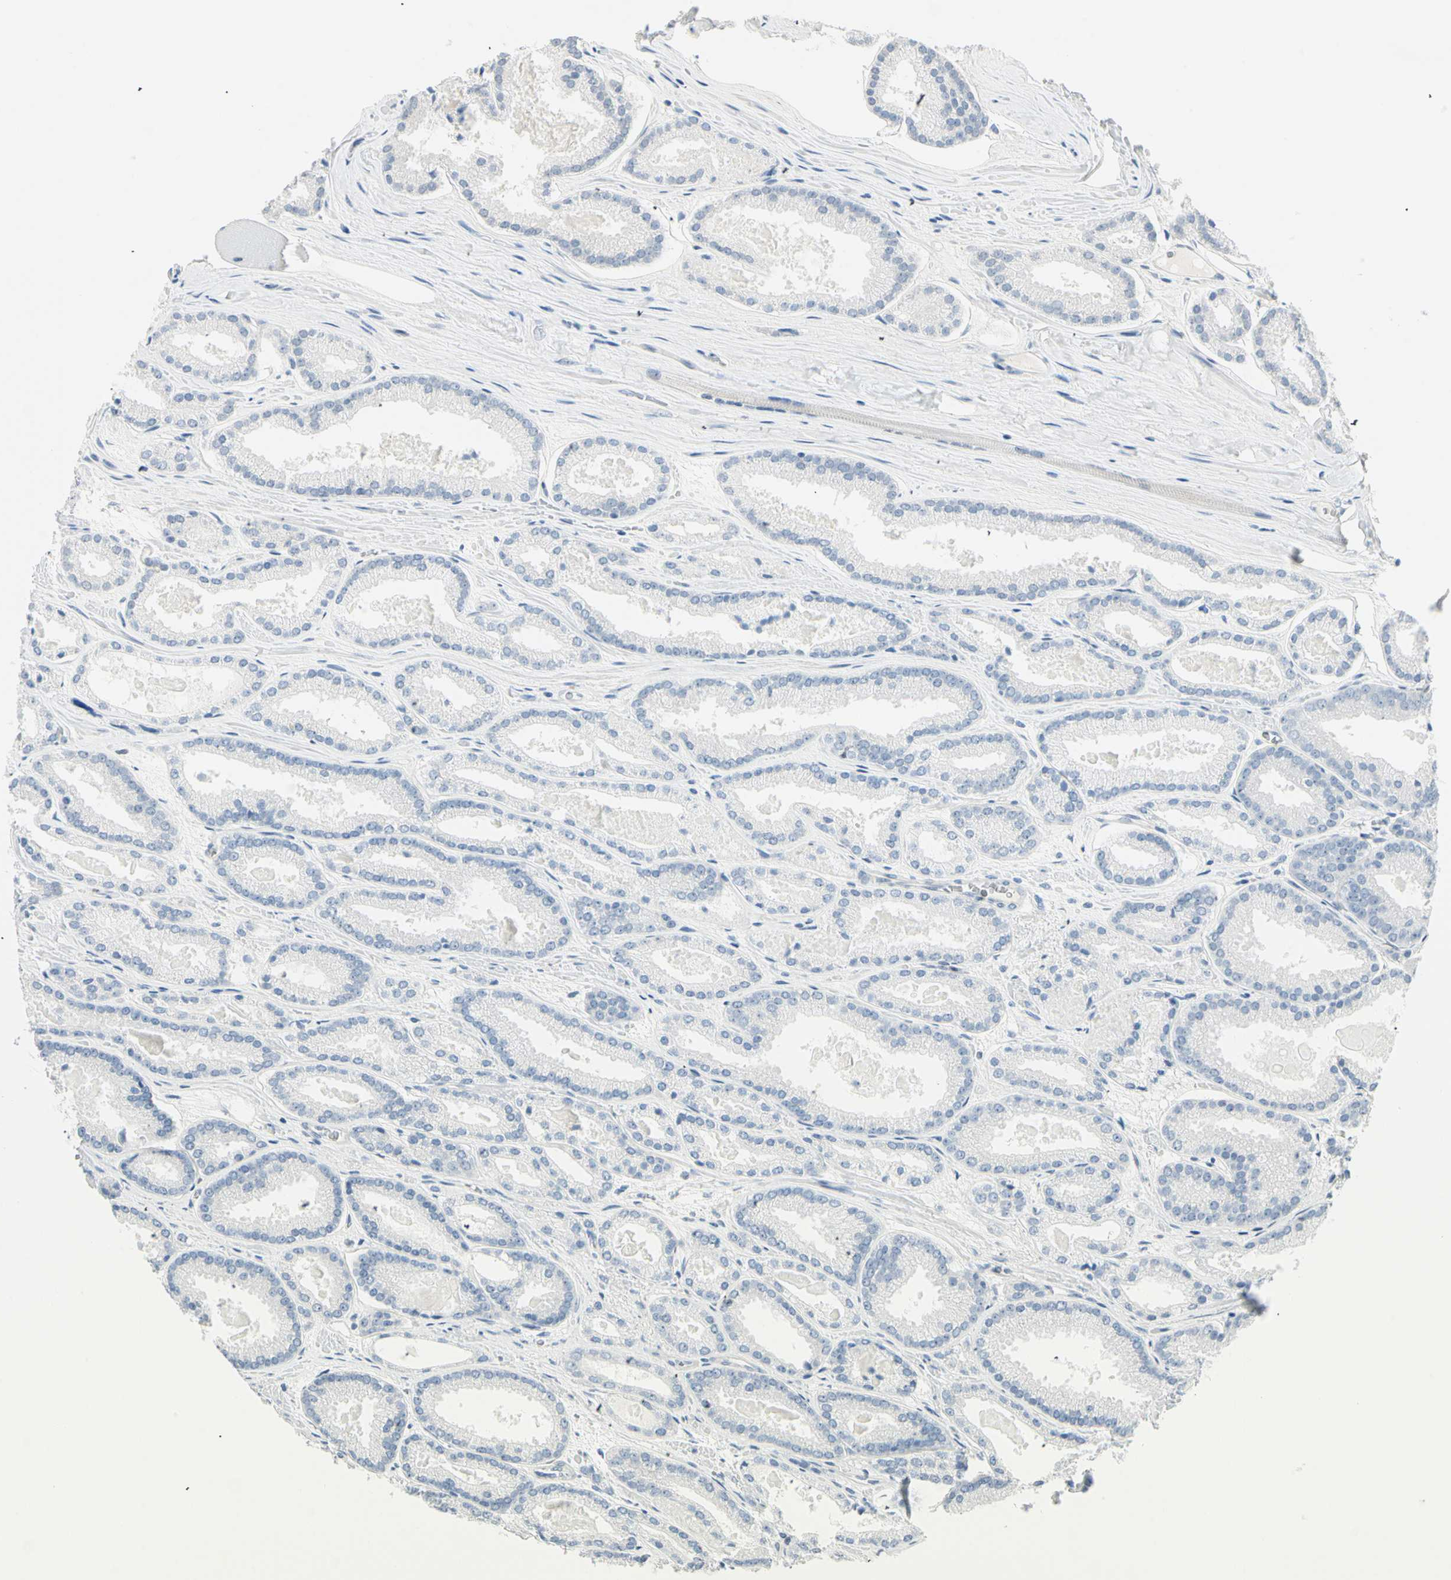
{"staining": {"intensity": "negative", "quantity": "none", "location": "none"}, "tissue": "prostate cancer", "cell_type": "Tumor cells", "image_type": "cancer", "snomed": [{"axis": "morphology", "description": "Adenocarcinoma, Low grade"}, {"axis": "topography", "description": "Prostate"}], "caption": "Immunohistochemical staining of human prostate cancer reveals no significant staining in tumor cells. (DAB immunohistochemistry (IHC) with hematoxylin counter stain).", "gene": "MLLT10", "patient": {"sex": "male", "age": 59}}